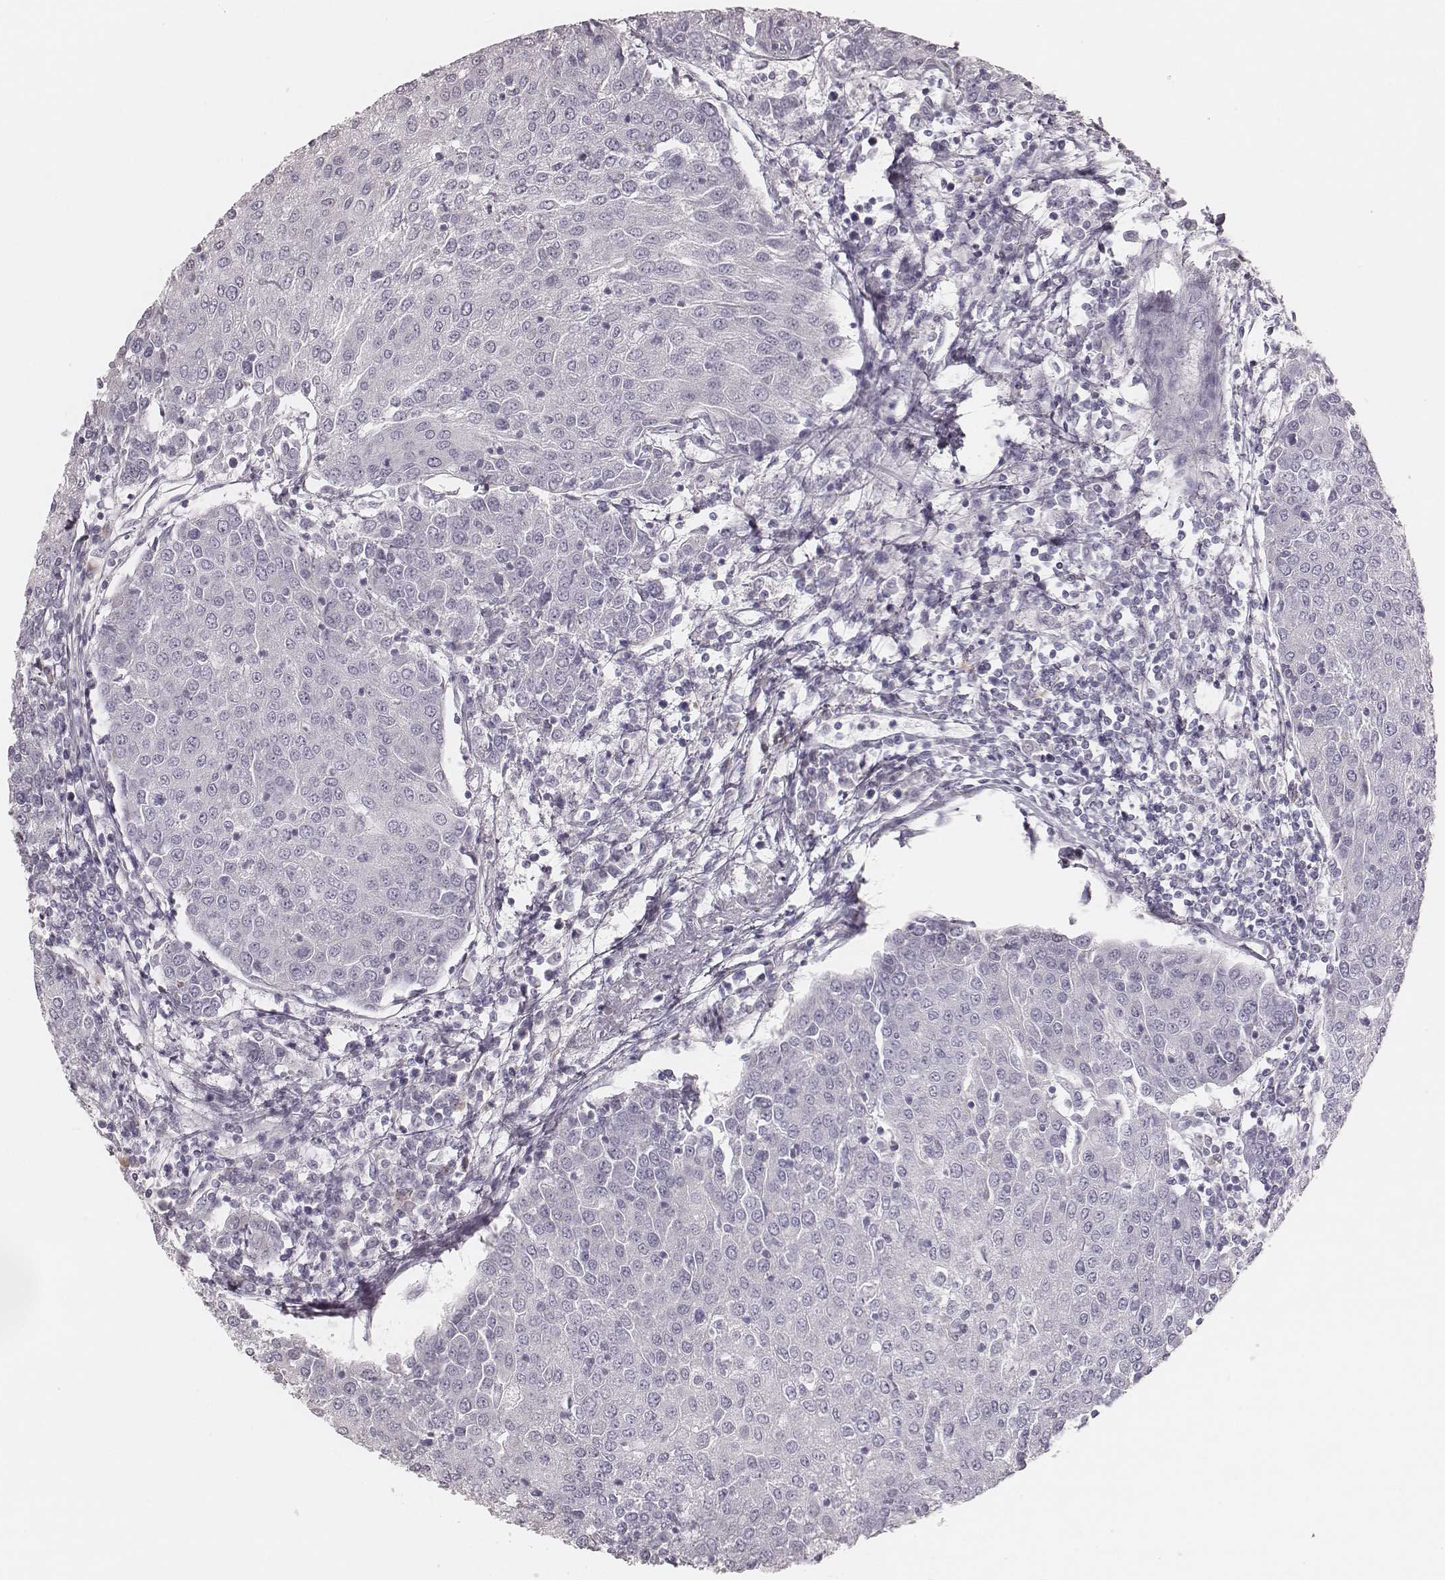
{"staining": {"intensity": "negative", "quantity": "none", "location": "none"}, "tissue": "urothelial cancer", "cell_type": "Tumor cells", "image_type": "cancer", "snomed": [{"axis": "morphology", "description": "Urothelial carcinoma, High grade"}, {"axis": "topography", "description": "Urinary bladder"}], "caption": "The image demonstrates no significant expression in tumor cells of urothelial cancer.", "gene": "KIF5C", "patient": {"sex": "female", "age": 85}}